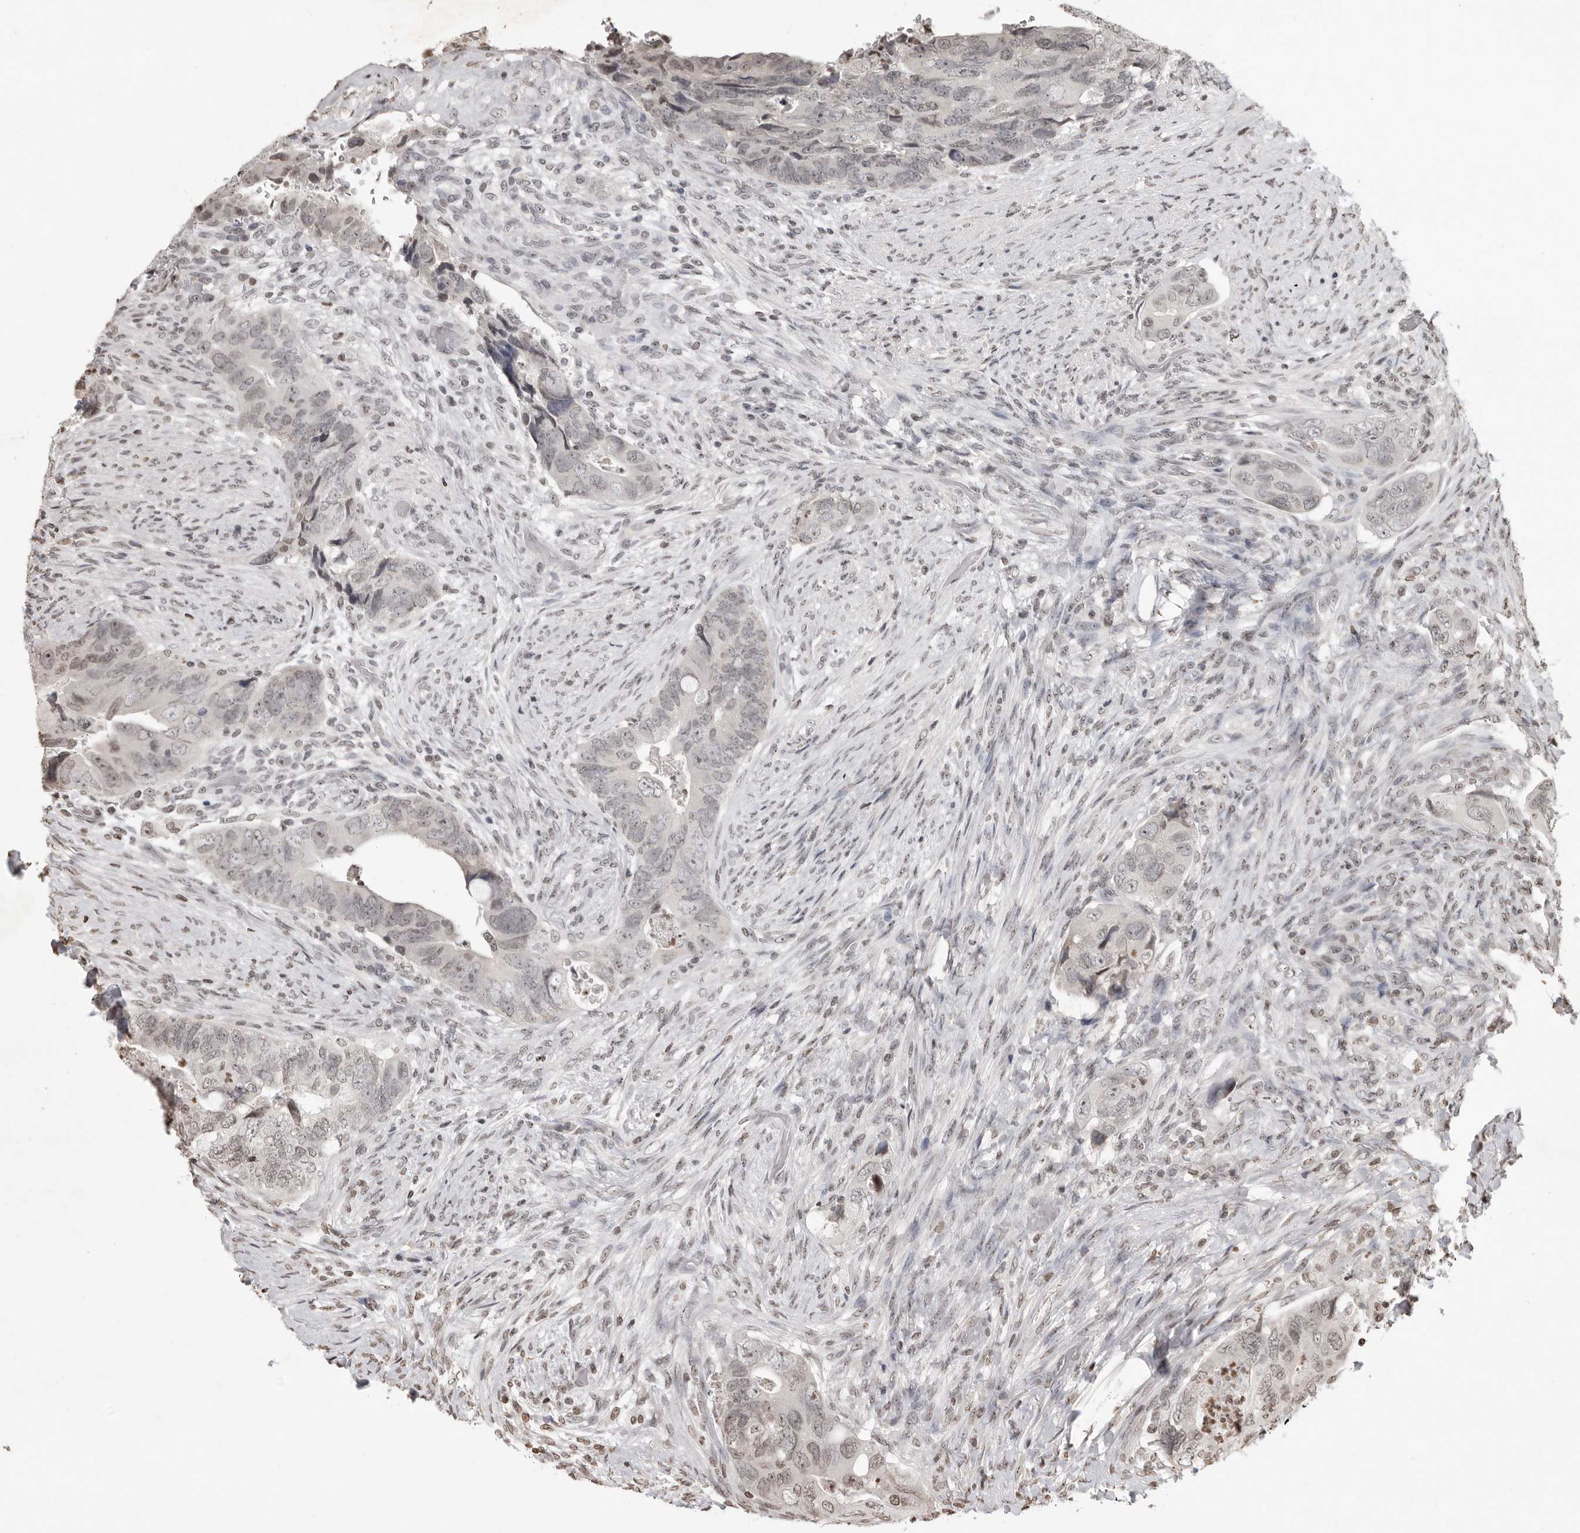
{"staining": {"intensity": "weak", "quantity": "25%-75%", "location": "nuclear"}, "tissue": "colorectal cancer", "cell_type": "Tumor cells", "image_type": "cancer", "snomed": [{"axis": "morphology", "description": "Adenocarcinoma, NOS"}, {"axis": "topography", "description": "Rectum"}], "caption": "A histopathology image showing weak nuclear positivity in approximately 25%-75% of tumor cells in colorectal adenocarcinoma, as visualized by brown immunohistochemical staining.", "gene": "WDR45", "patient": {"sex": "male", "age": 63}}